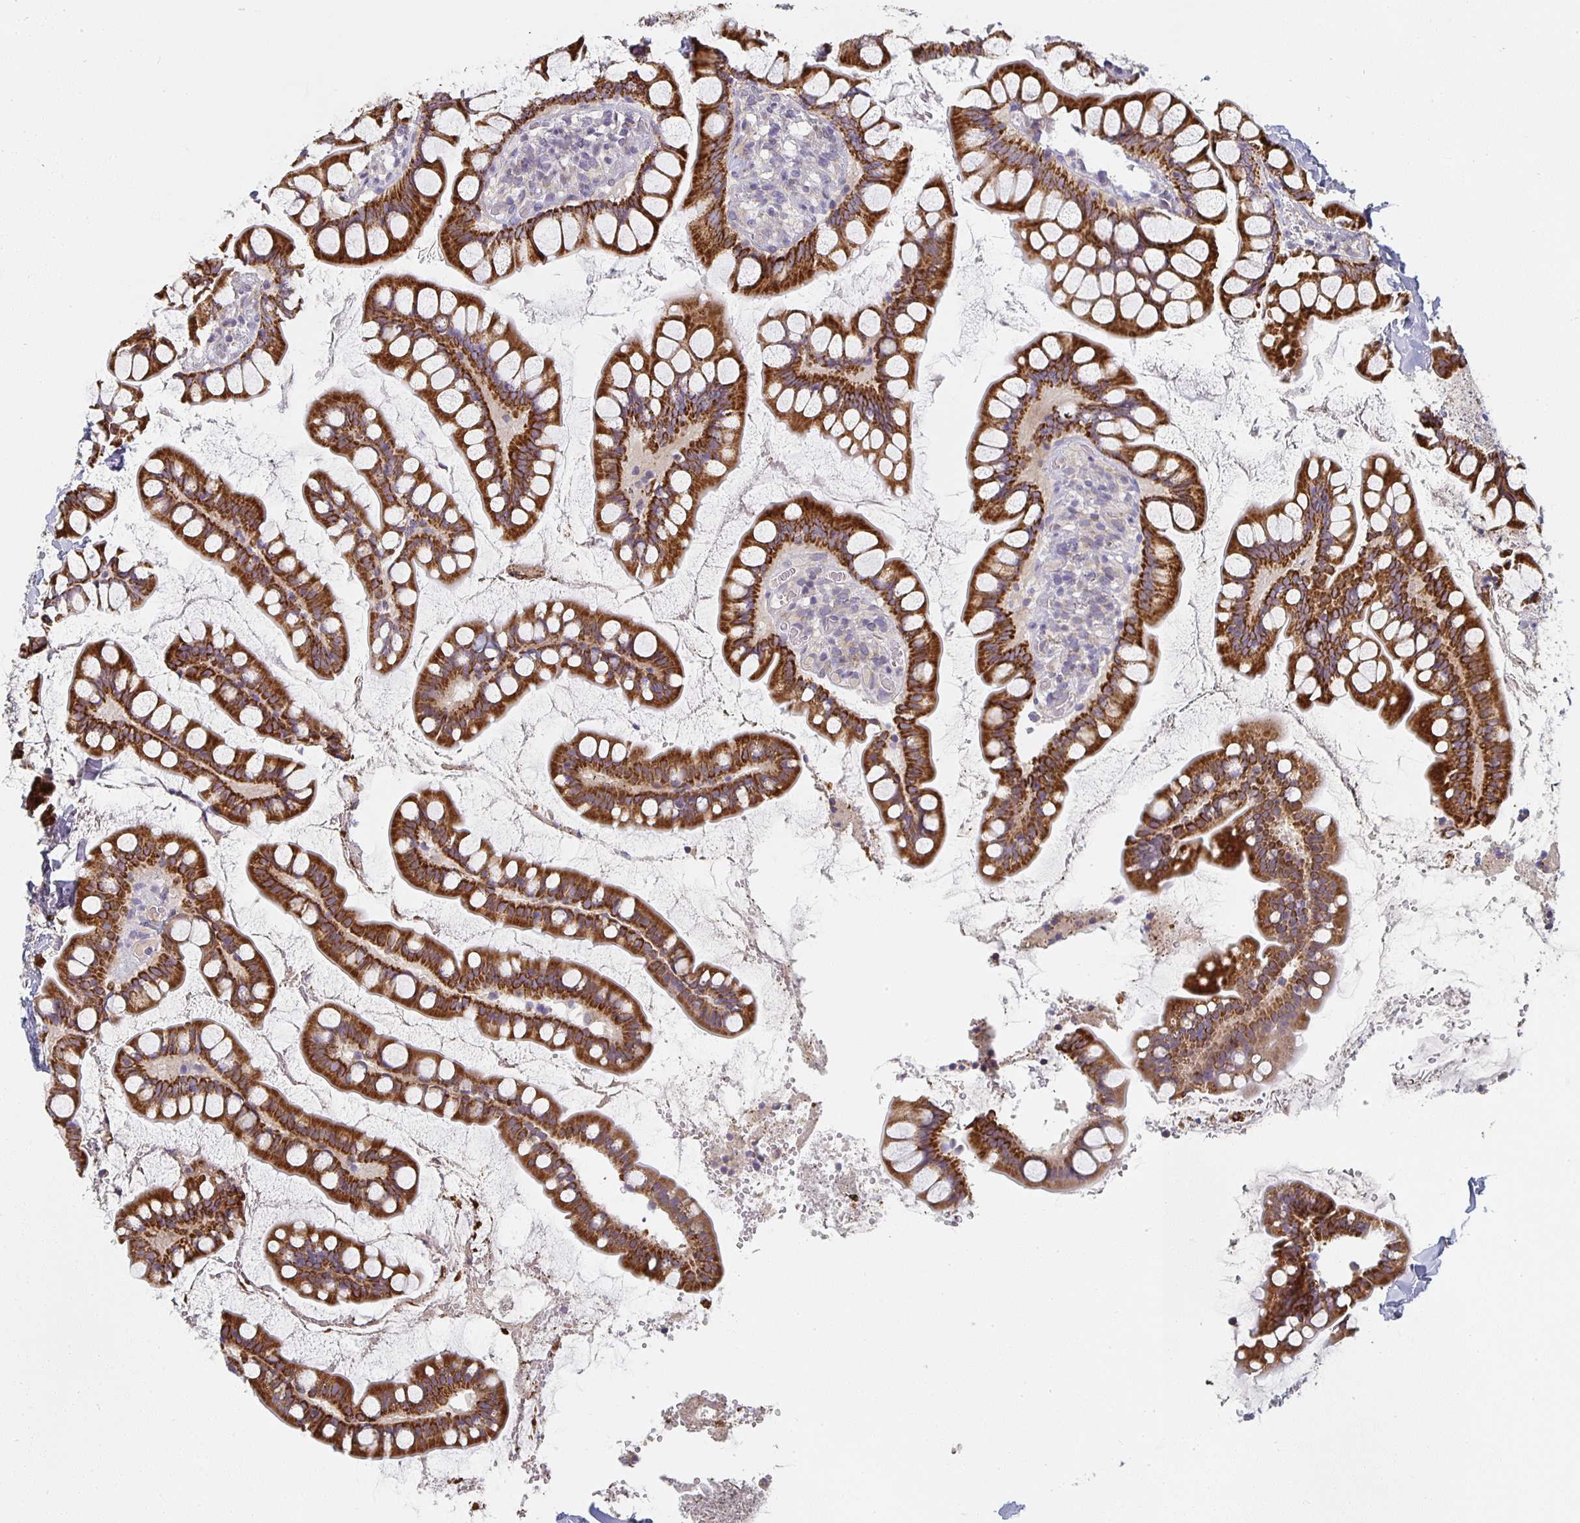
{"staining": {"intensity": "strong", "quantity": ">75%", "location": "cytoplasmic/membranous"}, "tissue": "small intestine", "cell_type": "Glandular cells", "image_type": "normal", "snomed": [{"axis": "morphology", "description": "Normal tissue, NOS"}, {"axis": "topography", "description": "Small intestine"}], "caption": "This photomicrograph shows immunohistochemistry staining of normal small intestine, with high strong cytoplasmic/membranous staining in approximately >75% of glandular cells.", "gene": "CTHRC1", "patient": {"sex": "male", "age": 70}}